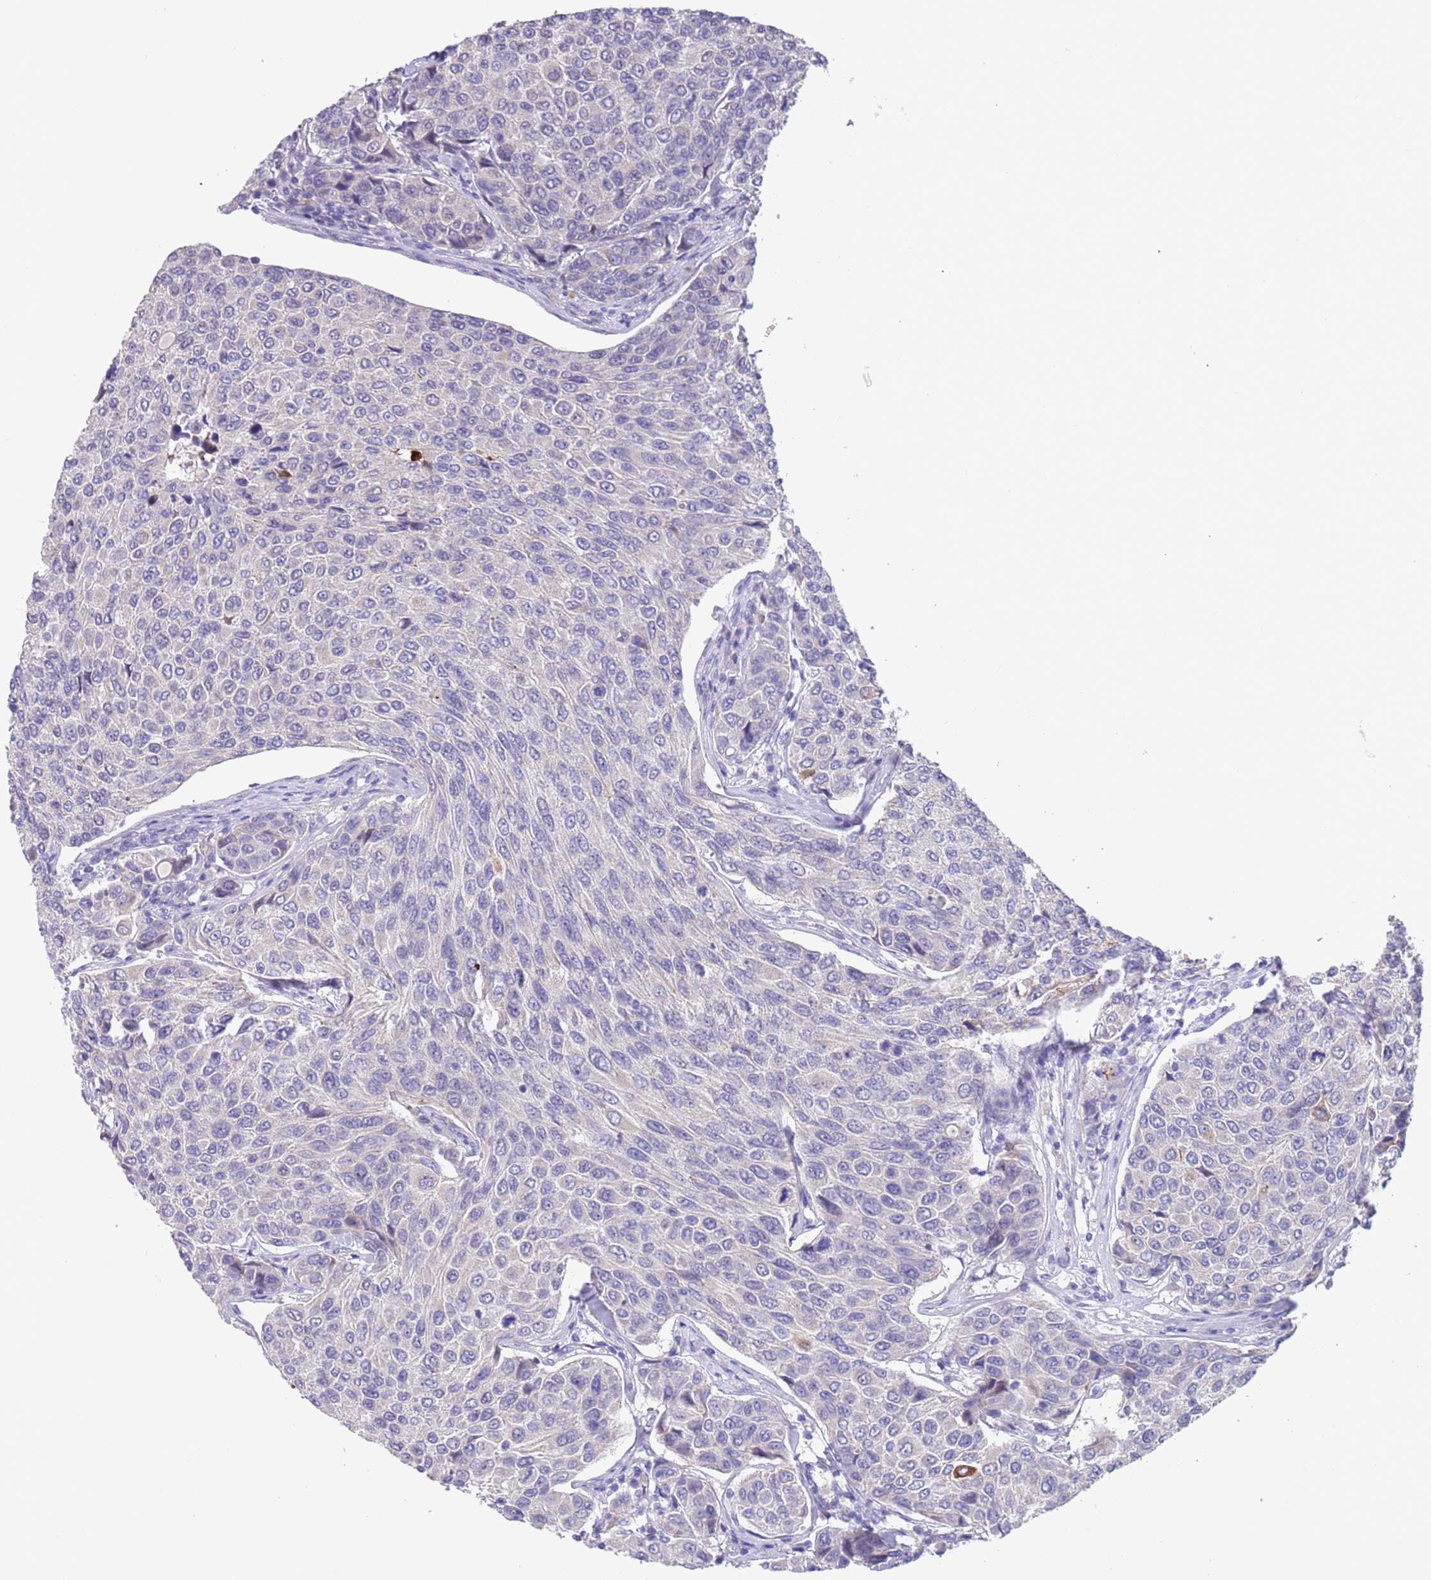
{"staining": {"intensity": "negative", "quantity": "none", "location": "none"}, "tissue": "breast cancer", "cell_type": "Tumor cells", "image_type": "cancer", "snomed": [{"axis": "morphology", "description": "Duct carcinoma"}, {"axis": "topography", "description": "Breast"}], "caption": "Tumor cells are negative for brown protein staining in breast cancer.", "gene": "SPIRE2", "patient": {"sex": "female", "age": 55}}